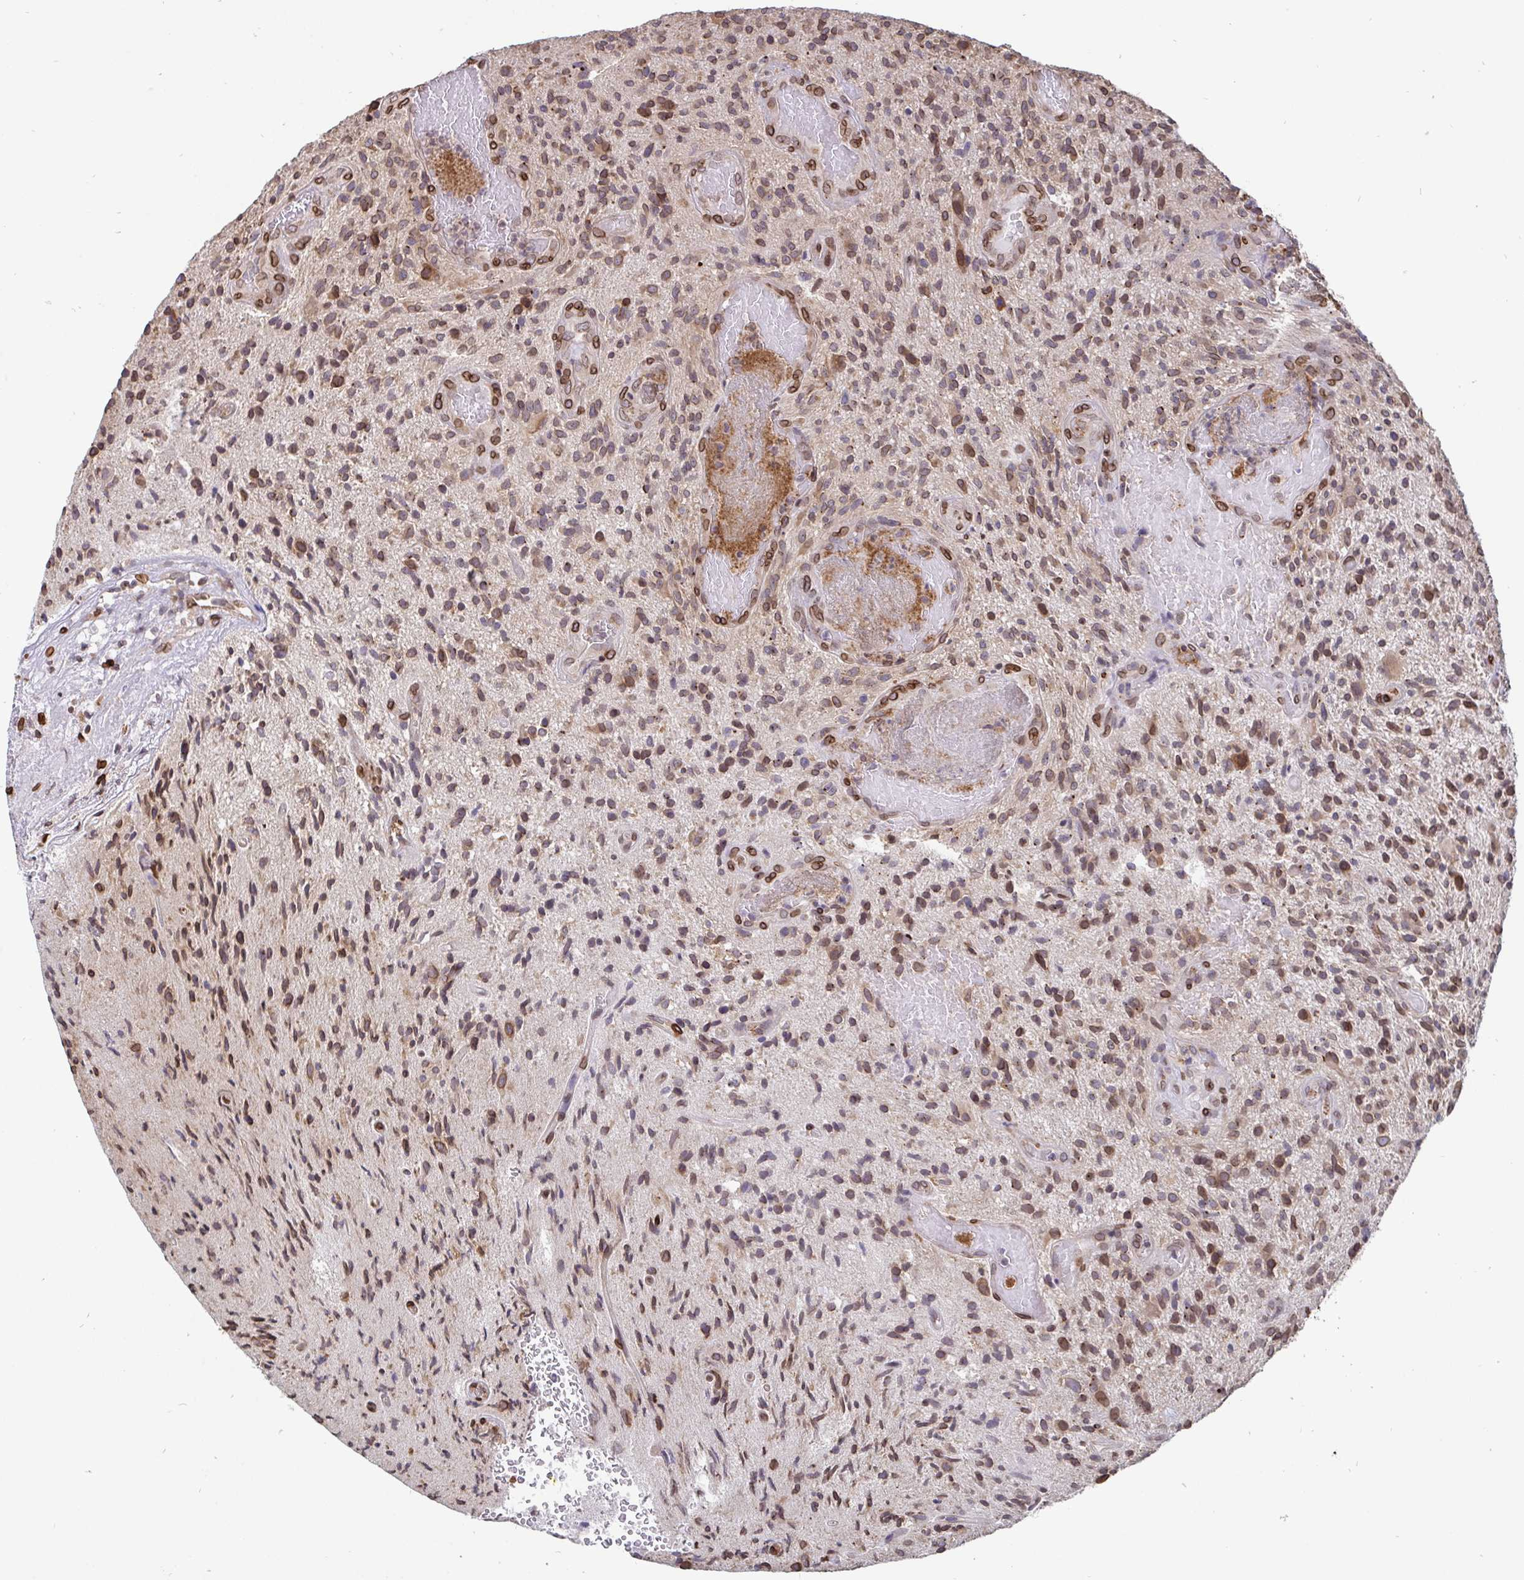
{"staining": {"intensity": "moderate", "quantity": "25%-75%", "location": "cytoplasmic/membranous,nuclear"}, "tissue": "glioma", "cell_type": "Tumor cells", "image_type": "cancer", "snomed": [{"axis": "morphology", "description": "Glioma, malignant, High grade"}, {"axis": "topography", "description": "Brain"}], "caption": "Protein analysis of high-grade glioma (malignant) tissue exhibits moderate cytoplasmic/membranous and nuclear positivity in about 25%-75% of tumor cells.", "gene": "EMD", "patient": {"sex": "male", "age": 55}}